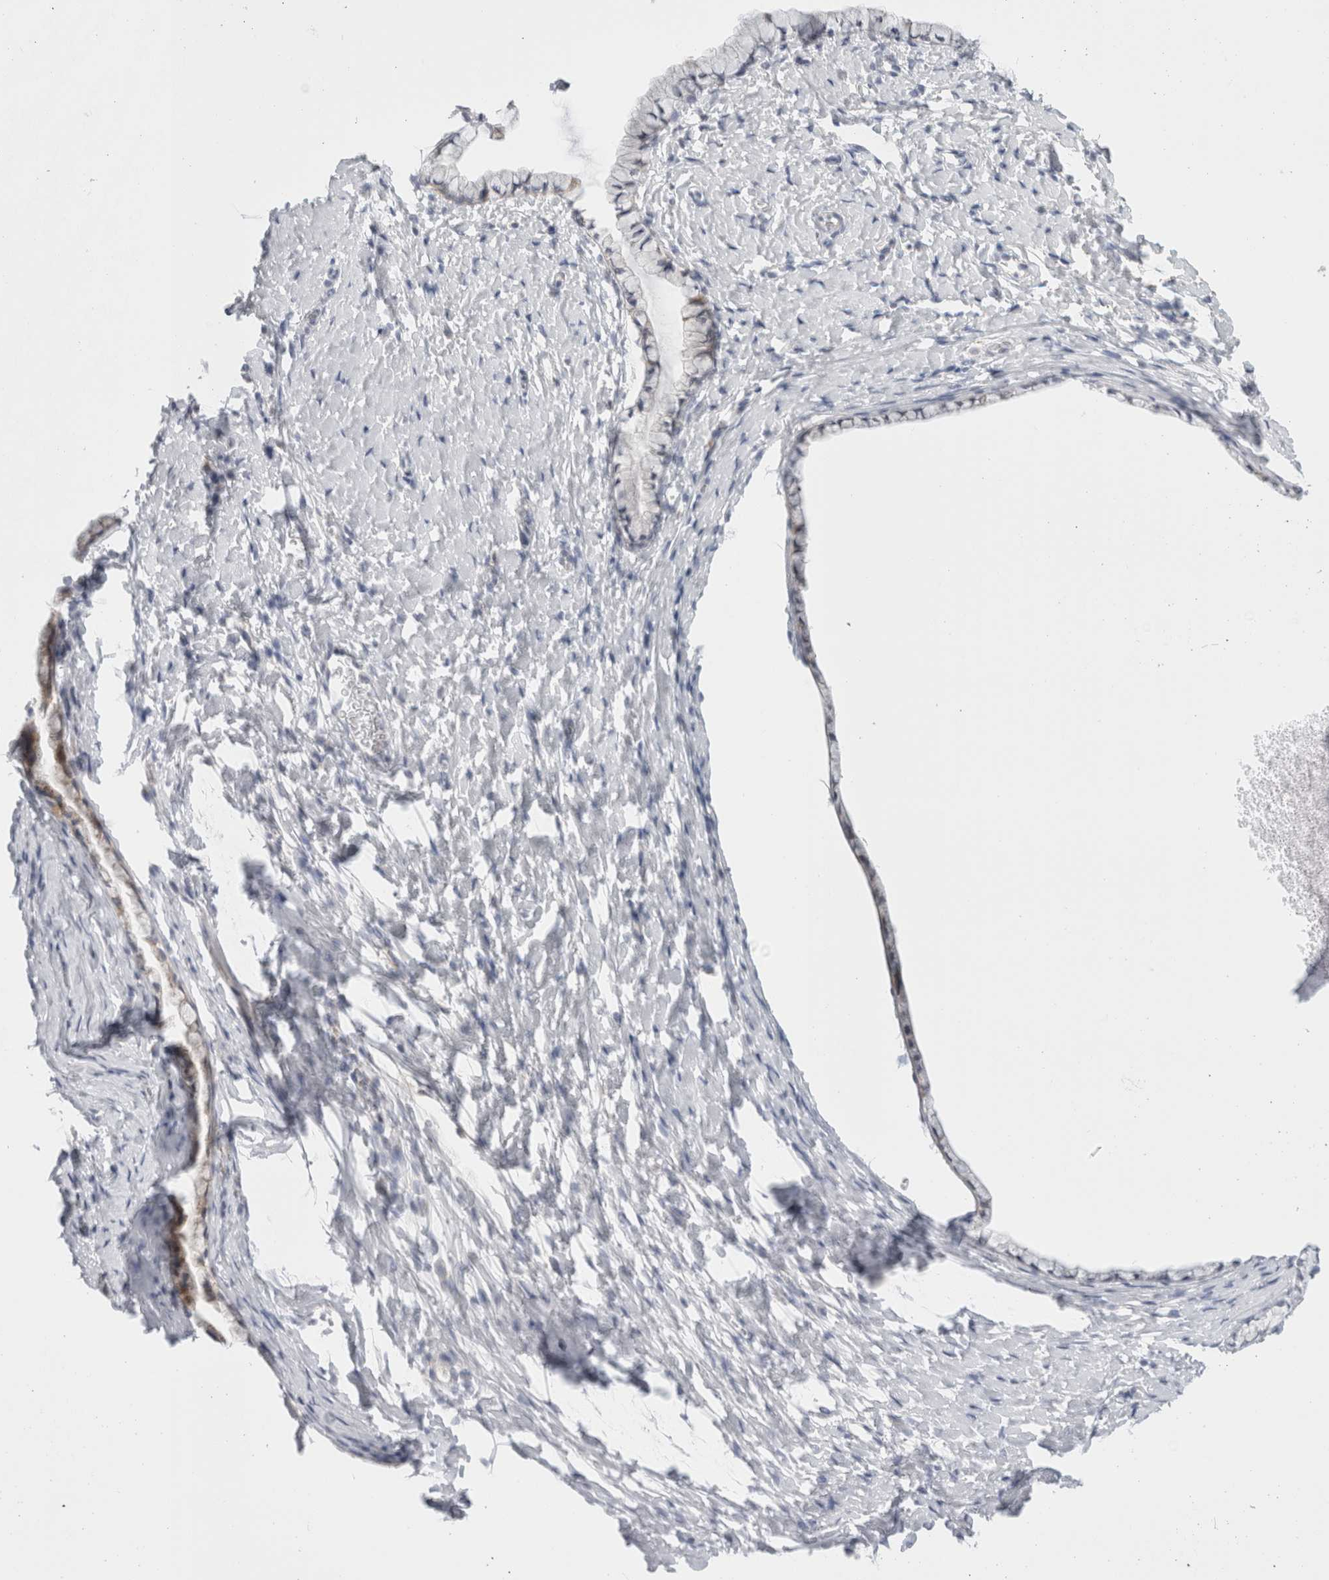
{"staining": {"intensity": "moderate", "quantity": "<25%", "location": "cytoplasmic/membranous"}, "tissue": "cervix", "cell_type": "Glandular cells", "image_type": "normal", "snomed": [{"axis": "morphology", "description": "Normal tissue, NOS"}, {"axis": "topography", "description": "Cervix"}], "caption": "Glandular cells exhibit moderate cytoplasmic/membranous staining in about <25% of cells in normal cervix.", "gene": "FAHD1", "patient": {"sex": "female", "age": 72}}